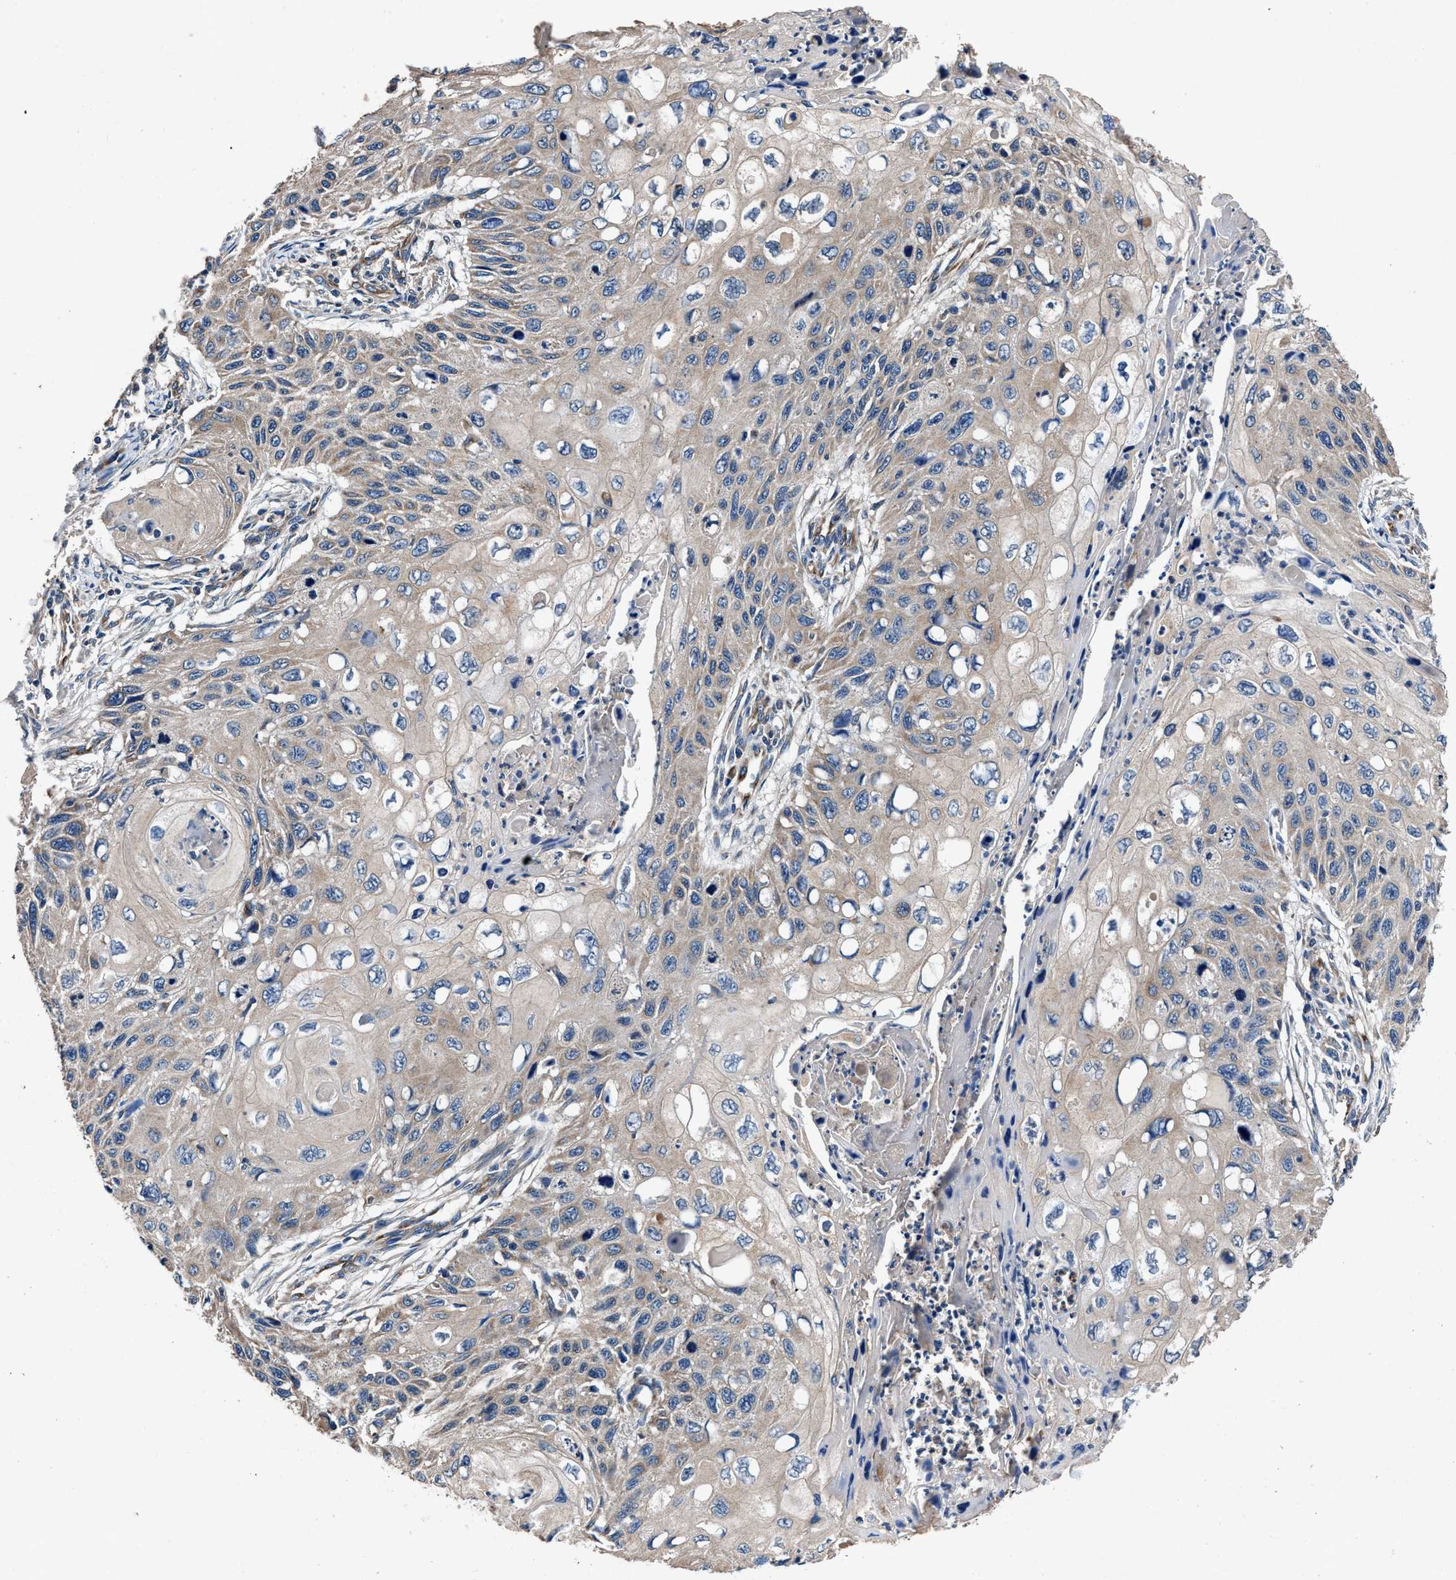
{"staining": {"intensity": "weak", "quantity": ">75%", "location": "cytoplasmic/membranous"}, "tissue": "cervical cancer", "cell_type": "Tumor cells", "image_type": "cancer", "snomed": [{"axis": "morphology", "description": "Squamous cell carcinoma, NOS"}, {"axis": "topography", "description": "Cervix"}], "caption": "Immunohistochemical staining of human squamous cell carcinoma (cervical) displays low levels of weak cytoplasmic/membranous expression in about >75% of tumor cells.", "gene": "DHRS7B", "patient": {"sex": "female", "age": 70}}